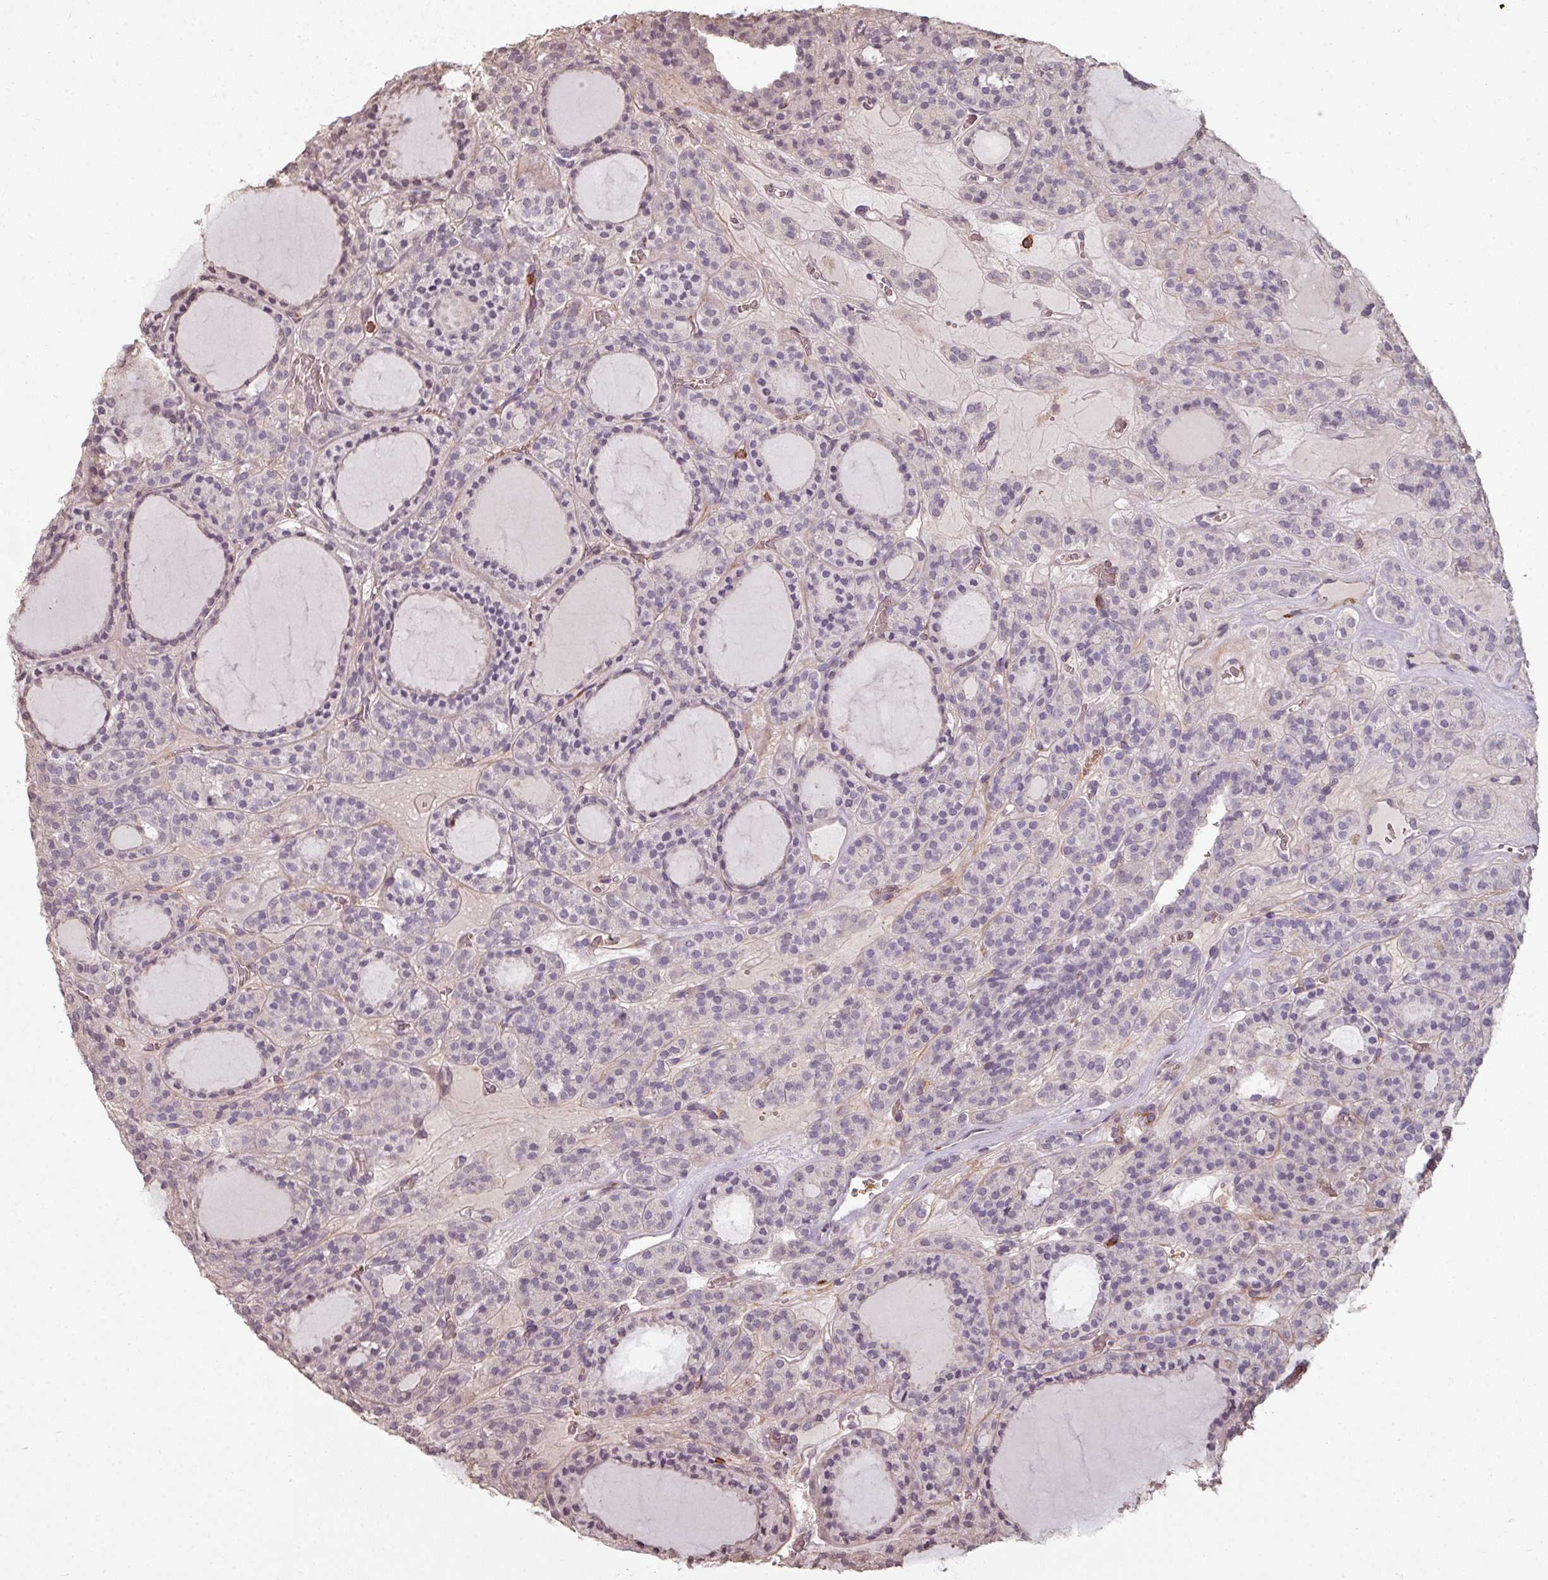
{"staining": {"intensity": "negative", "quantity": "none", "location": "none"}, "tissue": "thyroid cancer", "cell_type": "Tumor cells", "image_type": "cancer", "snomed": [{"axis": "morphology", "description": "Follicular adenoma carcinoma, NOS"}, {"axis": "topography", "description": "Thyroid gland"}], "caption": "This image is of thyroid cancer stained with immunohistochemistry (IHC) to label a protein in brown with the nuclei are counter-stained blue. There is no expression in tumor cells.", "gene": "OLFML2B", "patient": {"sex": "female", "age": 63}}